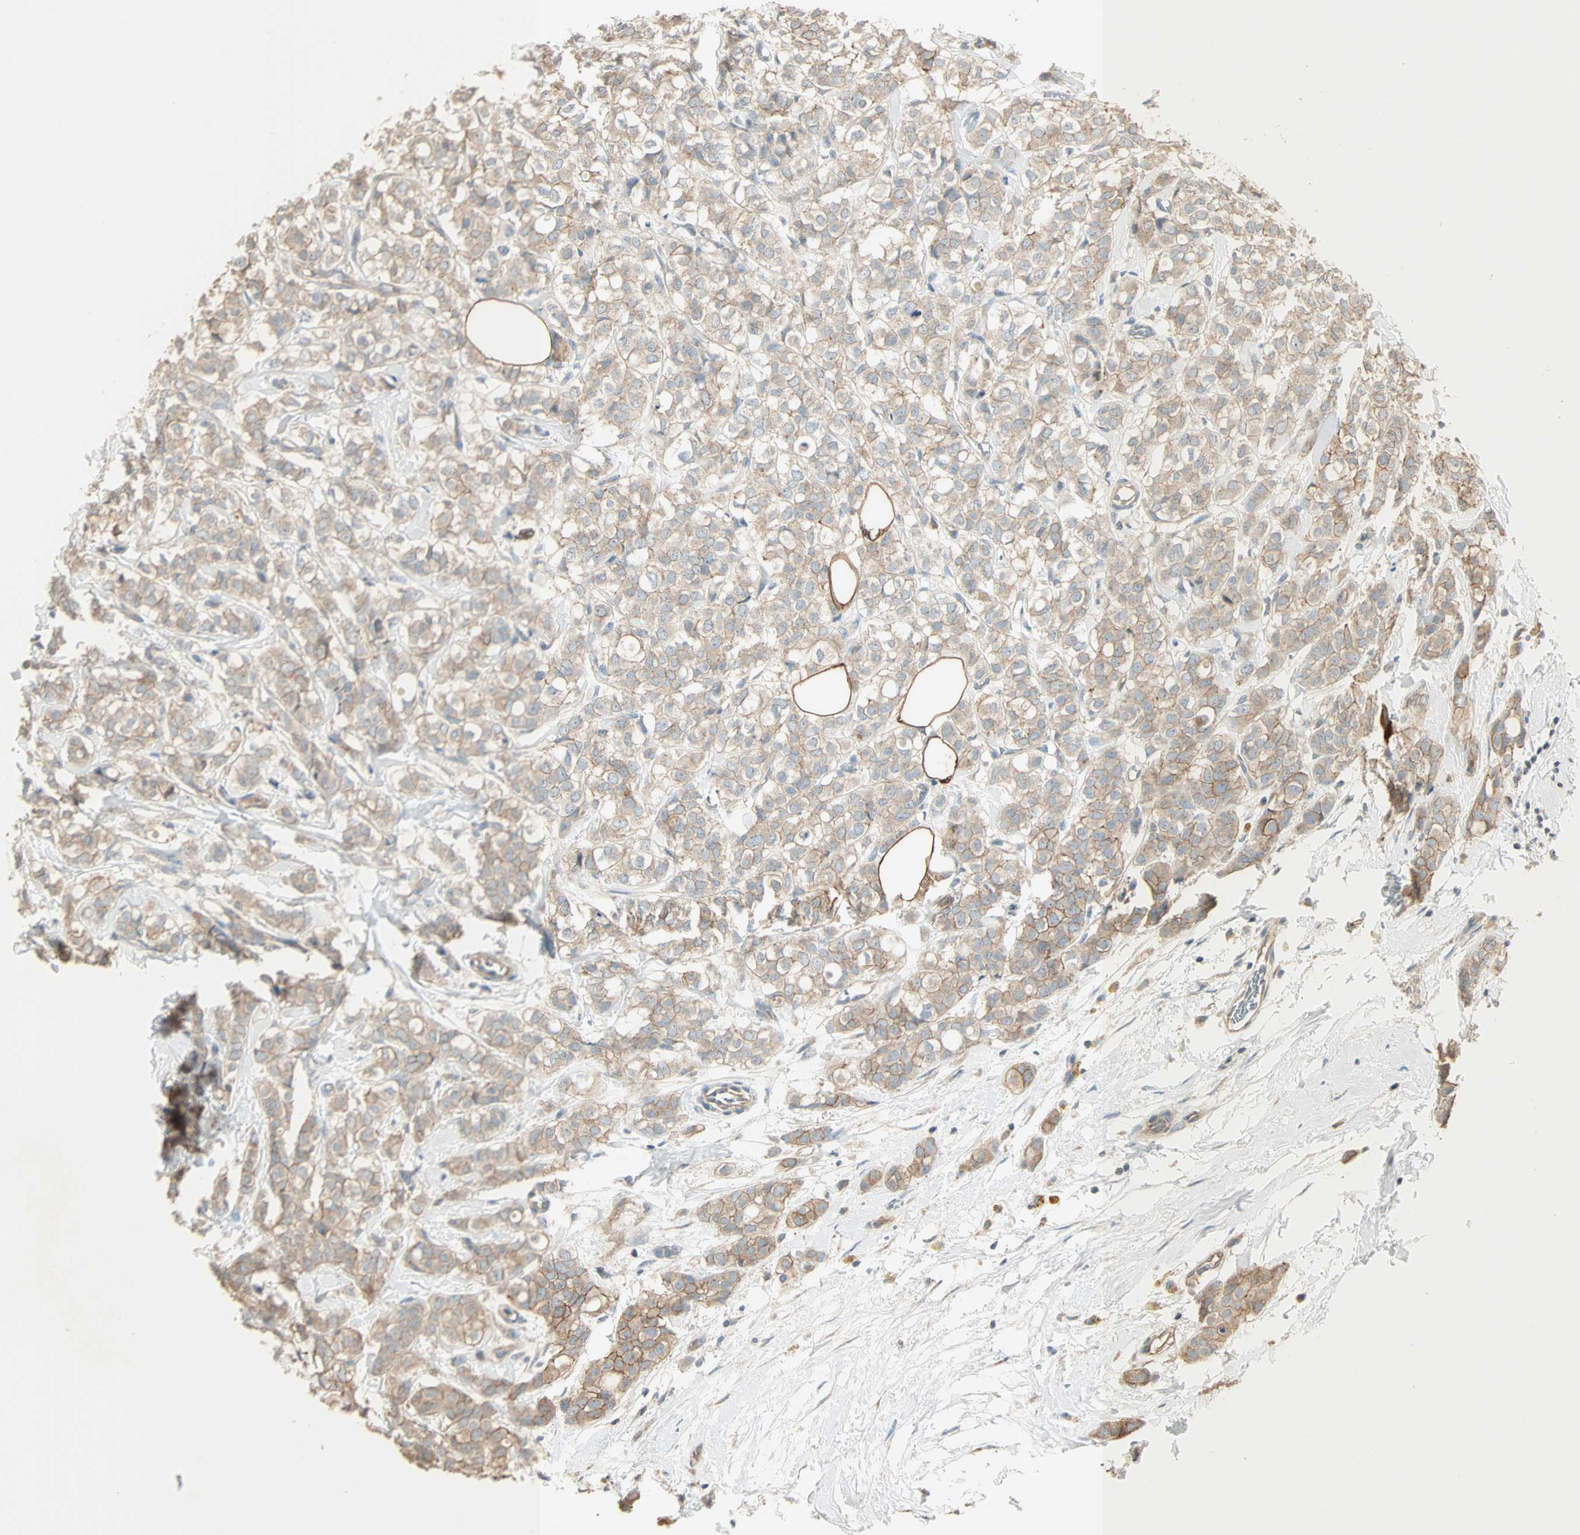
{"staining": {"intensity": "weak", "quantity": ">75%", "location": "cytoplasmic/membranous"}, "tissue": "breast cancer", "cell_type": "Tumor cells", "image_type": "cancer", "snomed": [{"axis": "morphology", "description": "Lobular carcinoma"}, {"axis": "topography", "description": "Breast"}], "caption": "IHC of human breast cancer (lobular carcinoma) shows low levels of weak cytoplasmic/membranous expression in approximately >75% of tumor cells. The staining was performed using DAB (3,3'-diaminobenzidine), with brown indicating positive protein expression. Nuclei are stained blue with hematoxylin.", "gene": "MAP3K21", "patient": {"sex": "female", "age": 60}}